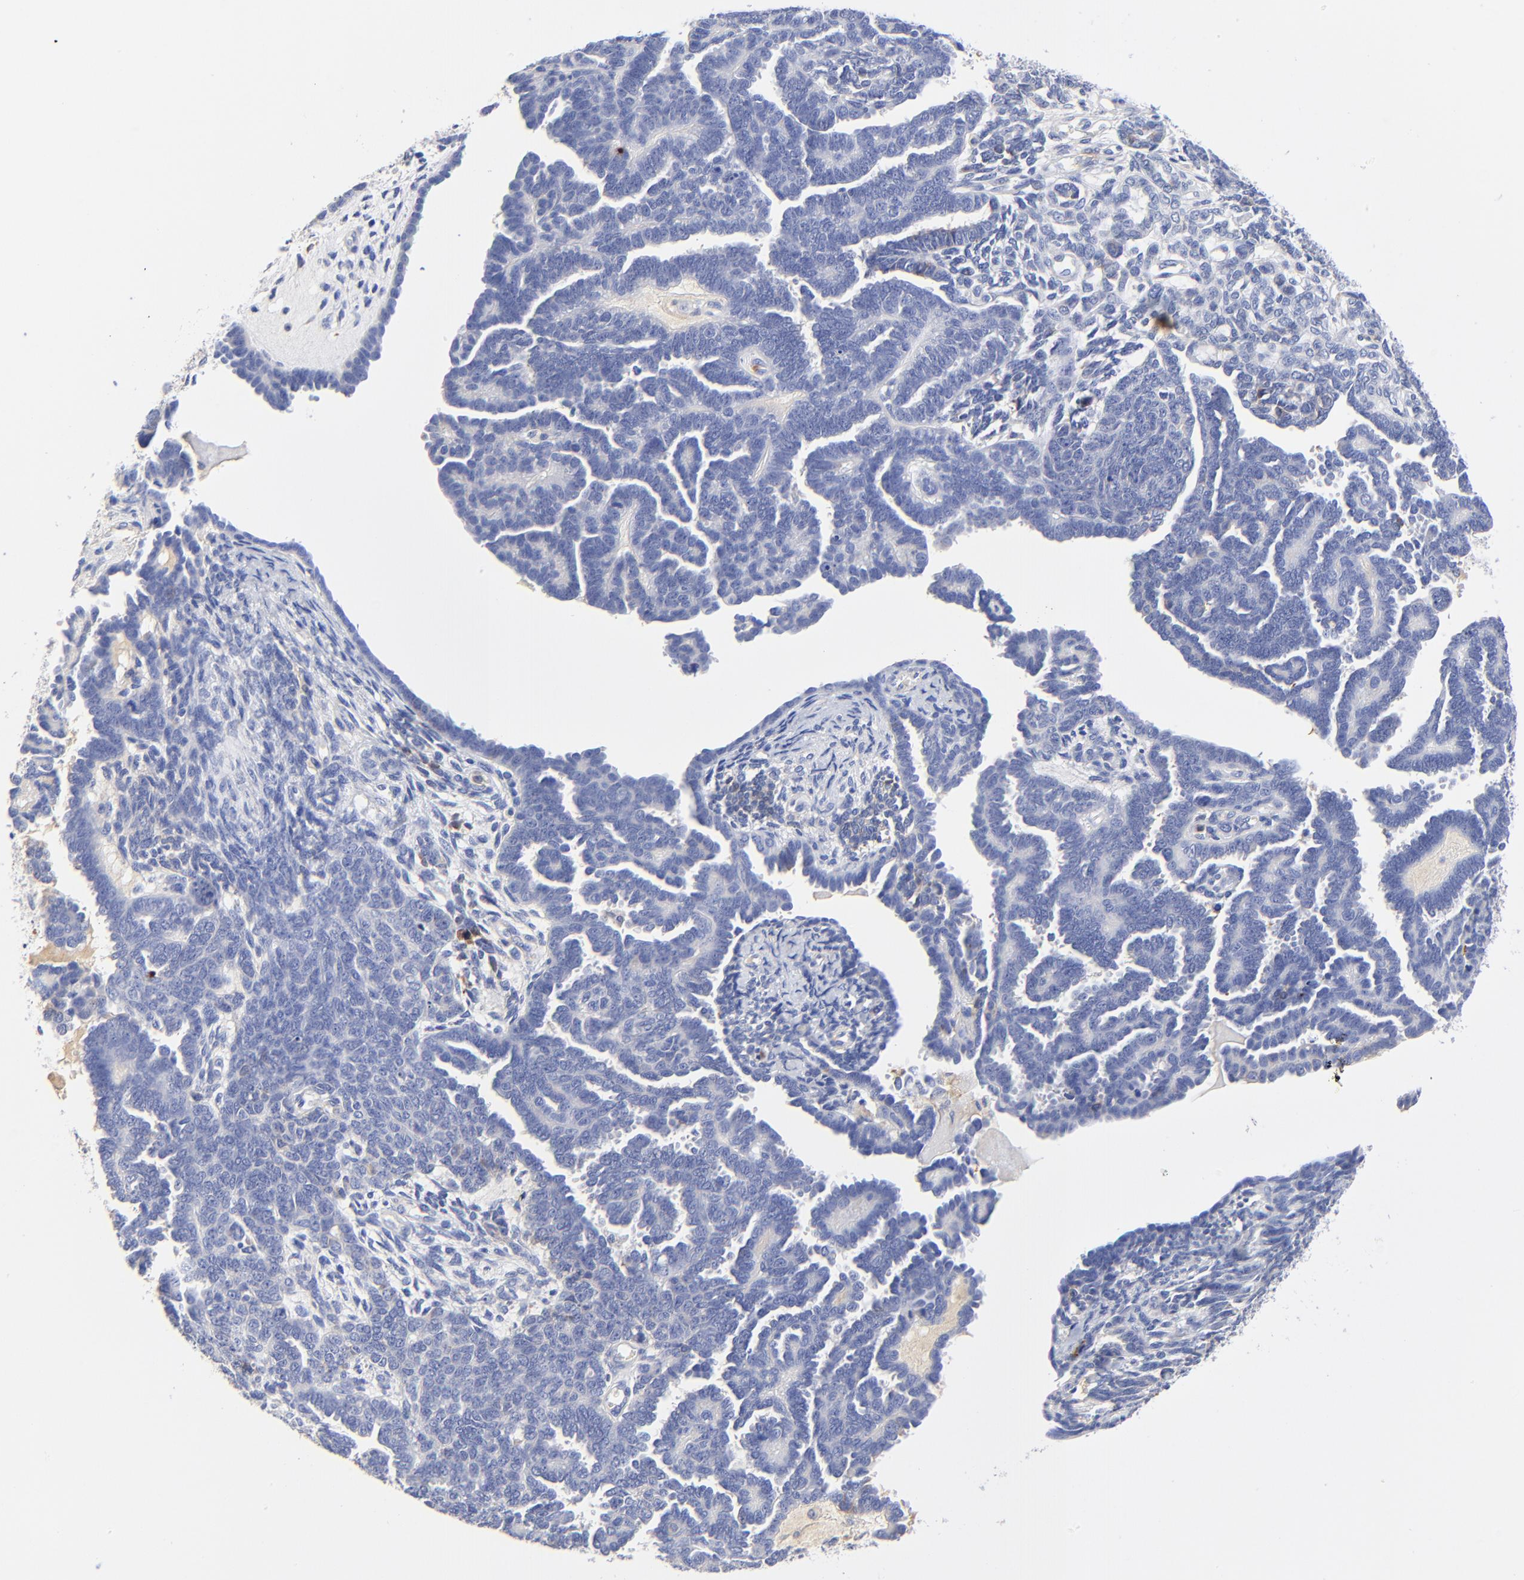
{"staining": {"intensity": "negative", "quantity": "none", "location": "none"}, "tissue": "endometrial cancer", "cell_type": "Tumor cells", "image_type": "cancer", "snomed": [{"axis": "morphology", "description": "Neoplasm, malignant, NOS"}, {"axis": "topography", "description": "Endometrium"}], "caption": "Immunohistochemical staining of human endometrial malignant neoplasm reveals no significant positivity in tumor cells.", "gene": "MDGA2", "patient": {"sex": "female", "age": 74}}